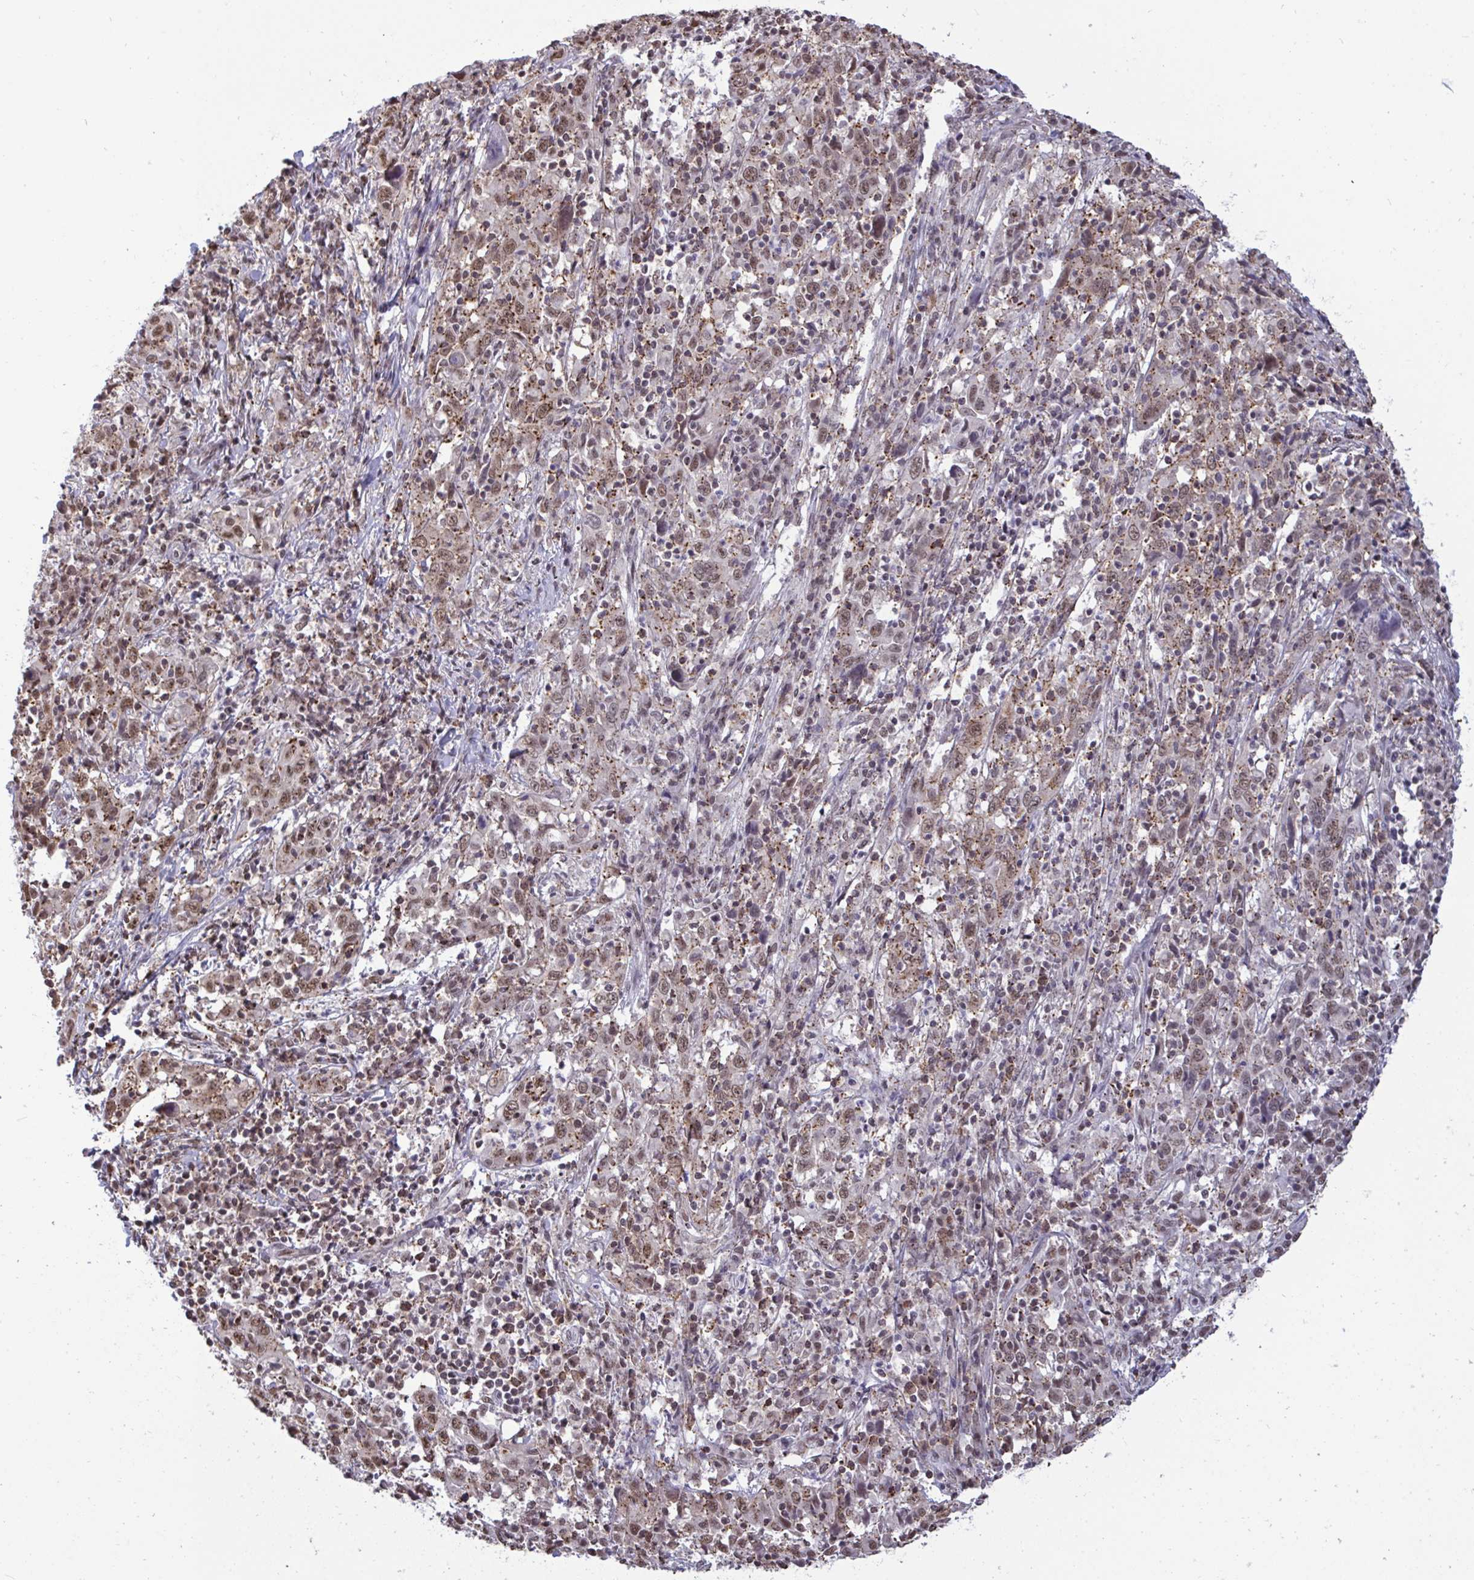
{"staining": {"intensity": "moderate", "quantity": ">75%", "location": "cytoplasmic/membranous,nuclear"}, "tissue": "cervical cancer", "cell_type": "Tumor cells", "image_type": "cancer", "snomed": [{"axis": "morphology", "description": "Squamous cell carcinoma, NOS"}, {"axis": "topography", "description": "Cervix"}], "caption": "High-power microscopy captured an immunohistochemistry photomicrograph of squamous cell carcinoma (cervical), revealing moderate cytoplasmic/membranous and nuclear positivity in approximately >75% of tumor cells.", "gene": "PUF60", "patient": {"sex": "female", "age": 46}}